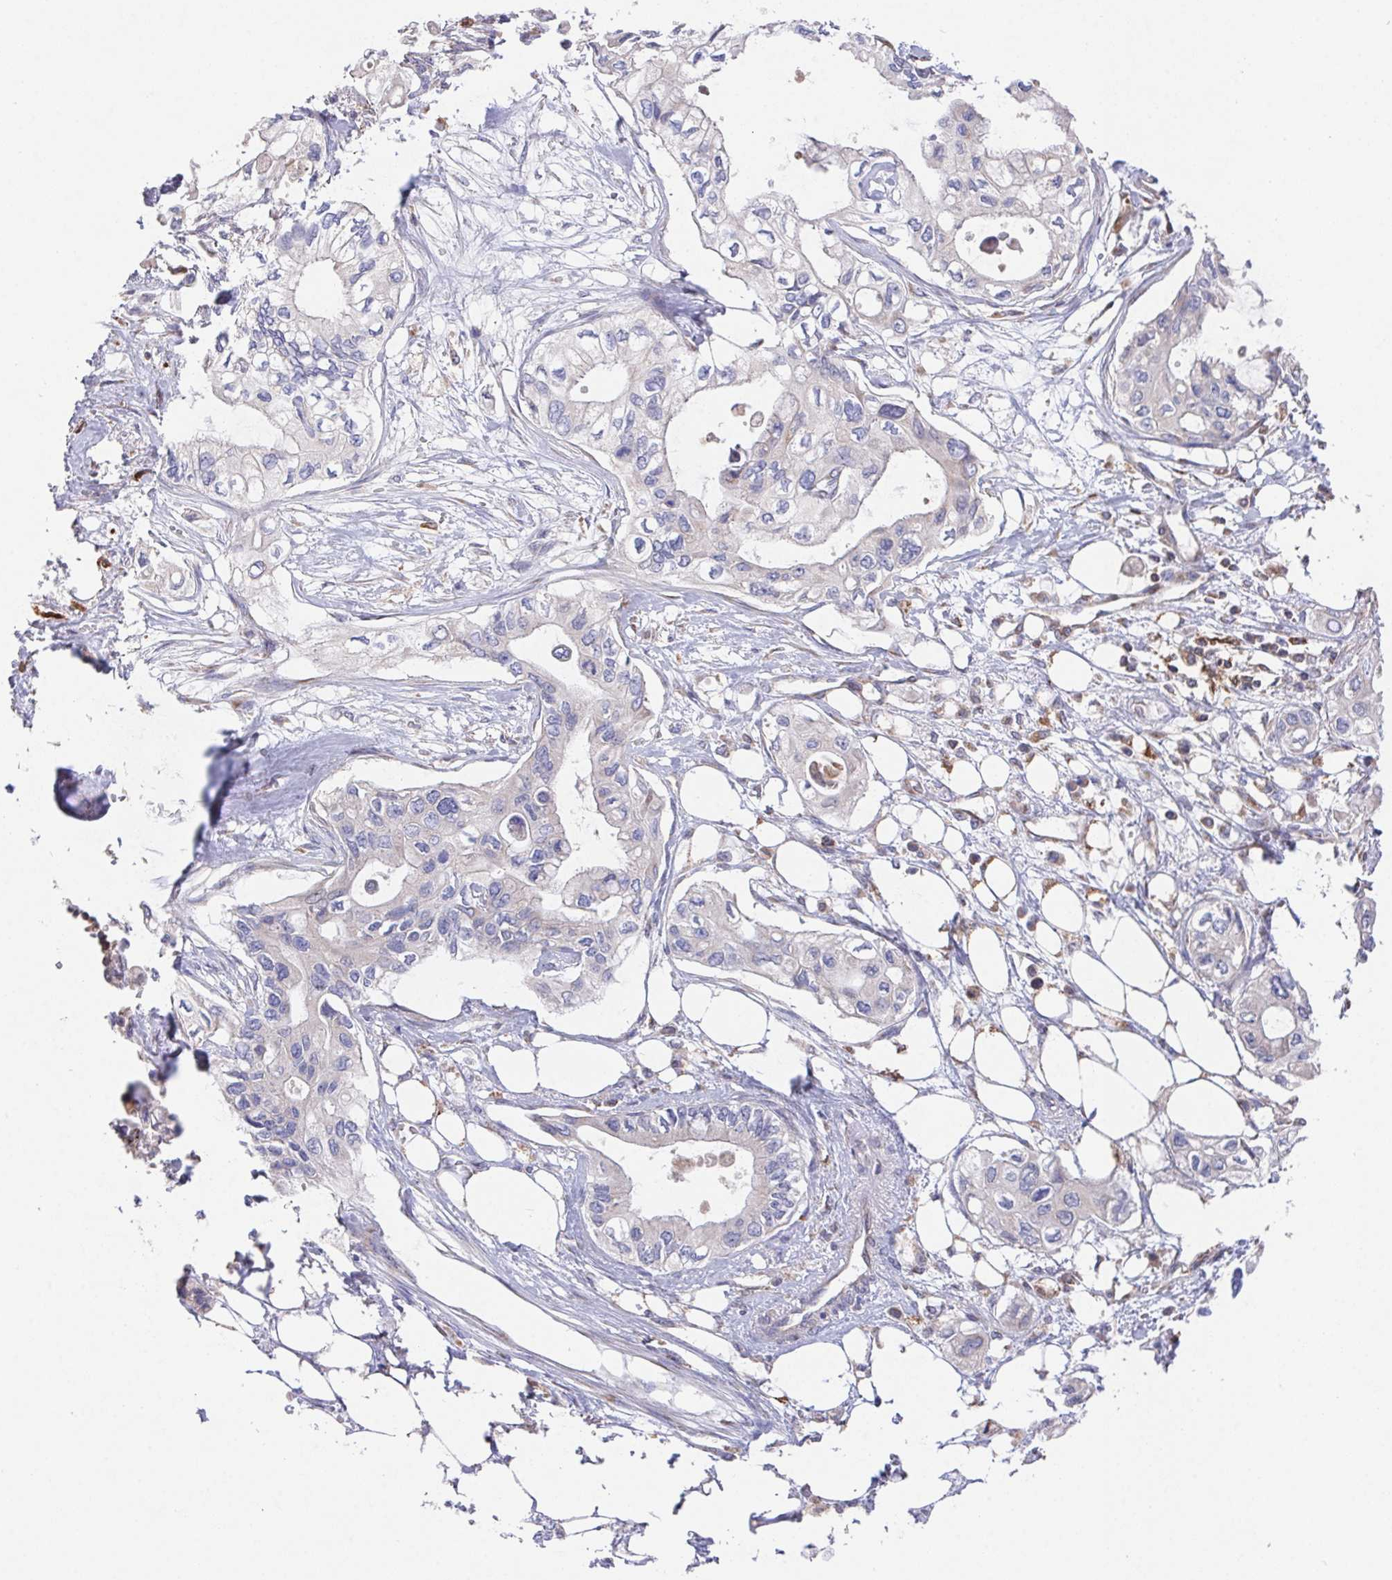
{"staining": {"intensity": "negative", "quantity": "none", "location": "none"}, "tissue": "pancreatic cancer", "cell_type": "Tumor cells", "image_type": "cancer", "snomed": [{"axis": "morphology", "description": "Adenocarcinoma, NOS"}, {"axis": "topography", "description": "Pancreas"}], "caption": "DAB (3,3'-diaminobenzidine) immunohistochemical staining of pancreatic cancer (adenocarcinoma) shows no significant expression in tumor cells.", "gene": "FAM241A", "patient": {"sex": "female", "age": 63}}